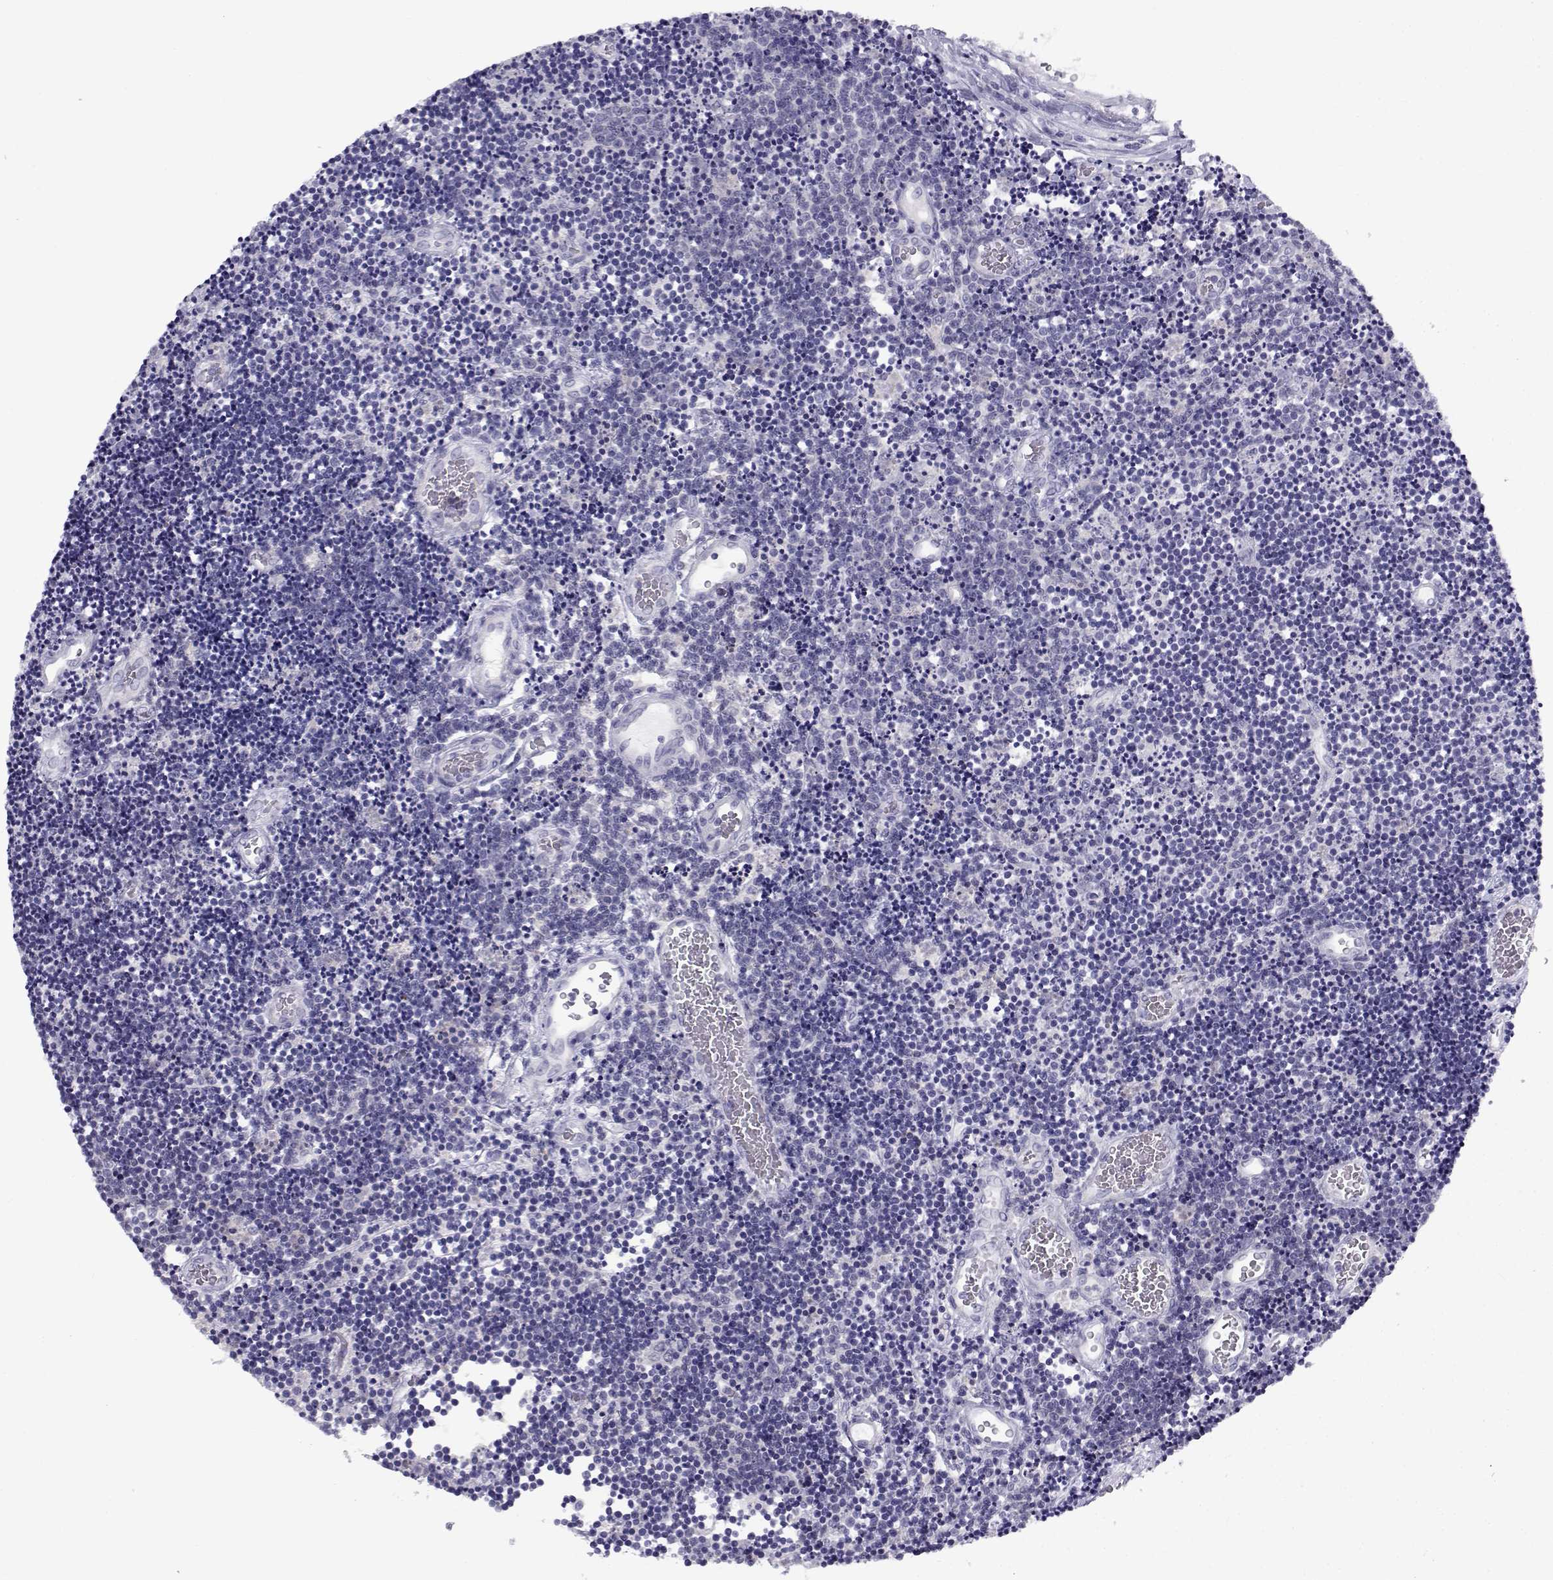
{"staining": {"intensity": "negative", "quantity": "none", "location": "none"}, "tissue": "lymphoma", "cell_type": "Tumor cells", "image_type": "cancer", "snomed": [{"axis": "morphology", "description": "Malignant lymphoma, non-Hodgkin's type, Low grade"}, {"axis": "topography", "description": "Brain"}], "caption": "Tumor cells show no significant protein positivity in low-grade malignant lymphoma, non-Hodgkin's type.", "gene": "FAM166A", "patient": {"sex": "female", "age": 66}}